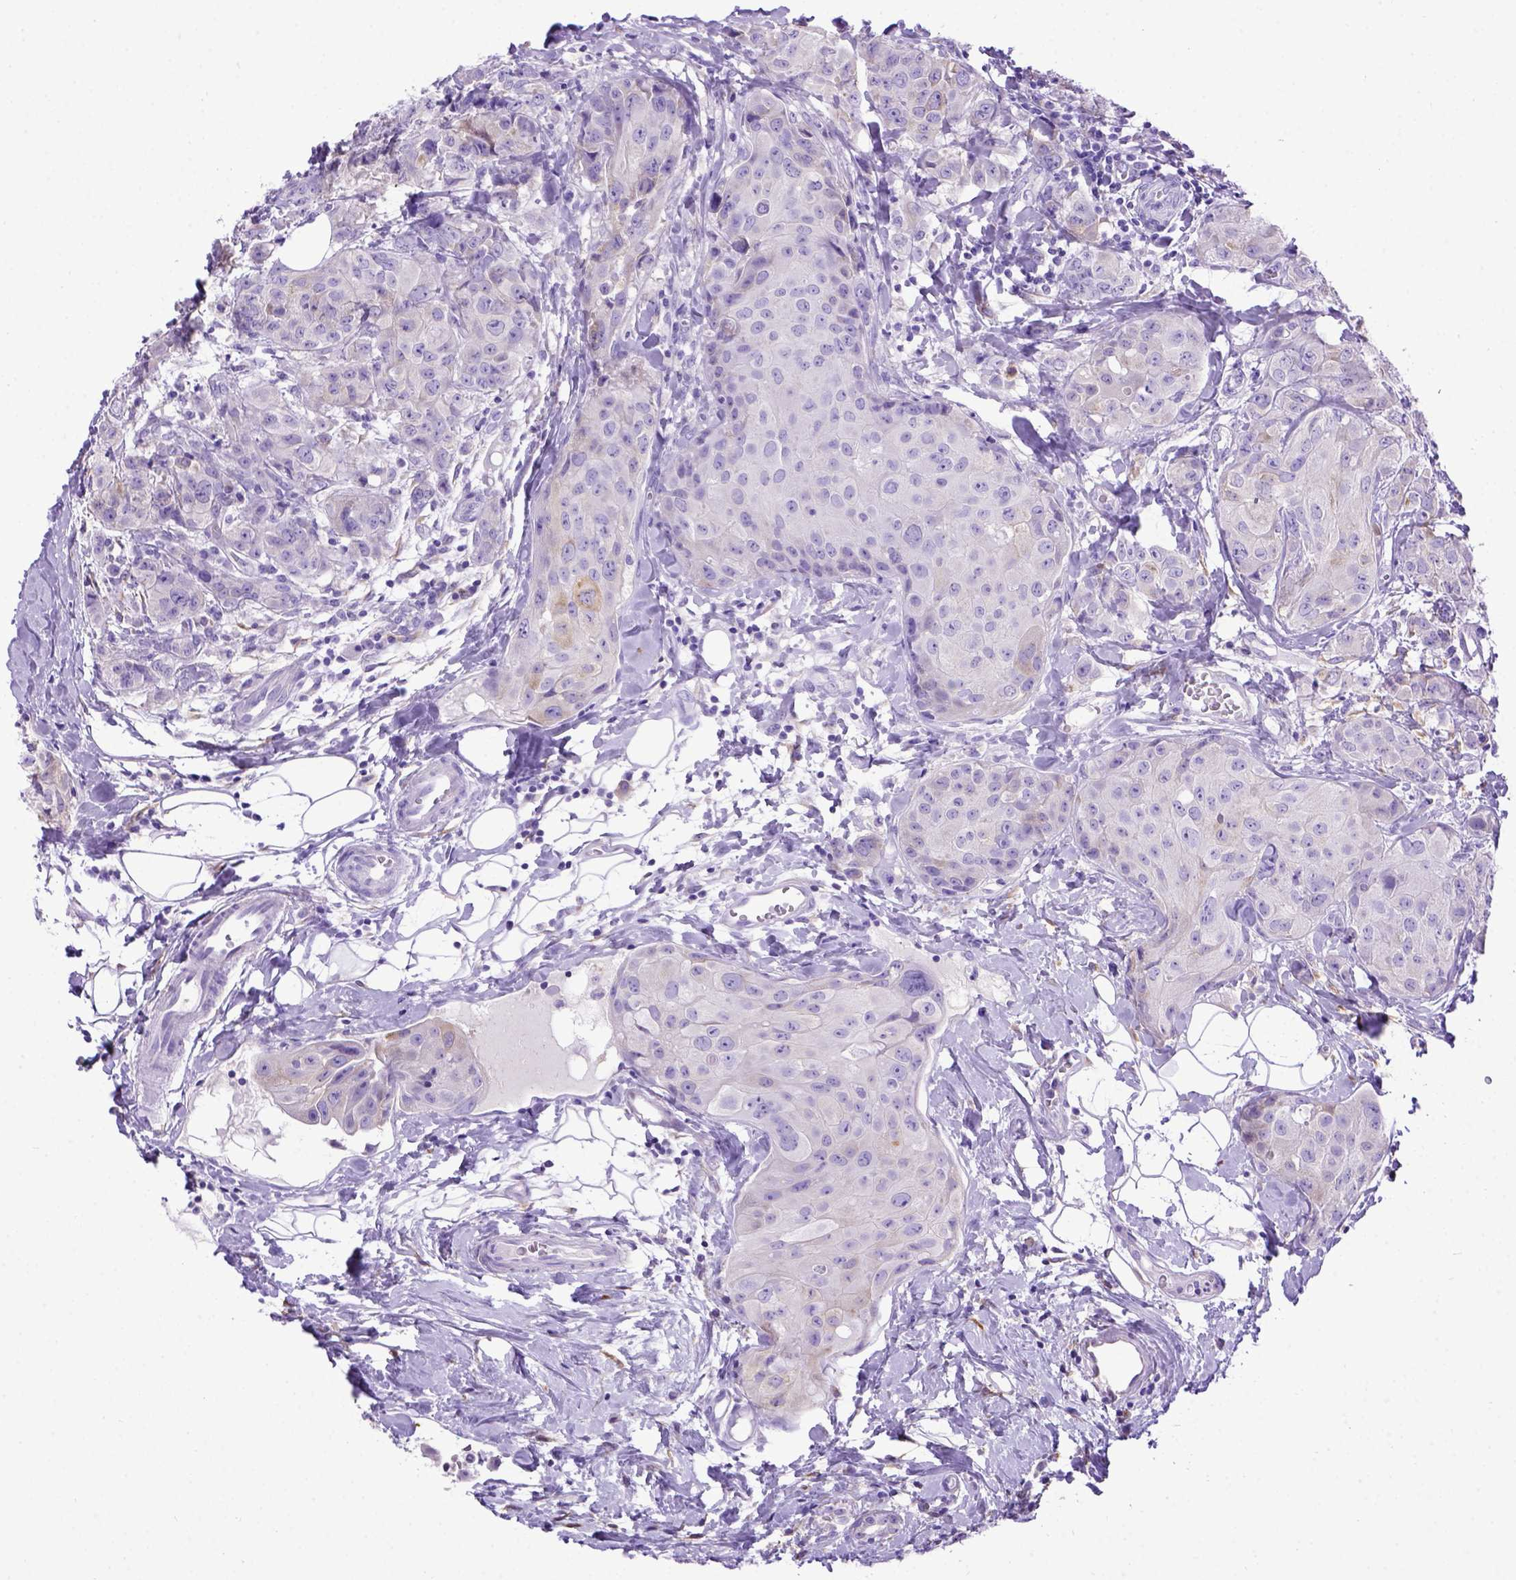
{"staining": {"intensity": "negative", "quantity": "none", "location": "none"}, "tissue": "breast cancer", "cell_type": "Tumor cells", "image_type": "cancer", "snomed": [{"axis": "morphology", "description": "Duct carcinoma"}, {"axis": "topography", "description": "Breast"}], "caption": "IHC image of human breast cancer stained for a protein (brown), which demonstrates no positivity in tumor cells. Nuclei are stained in blue.", "gene": "PTGES", "patient": {"sex": "female", "age": 43}}